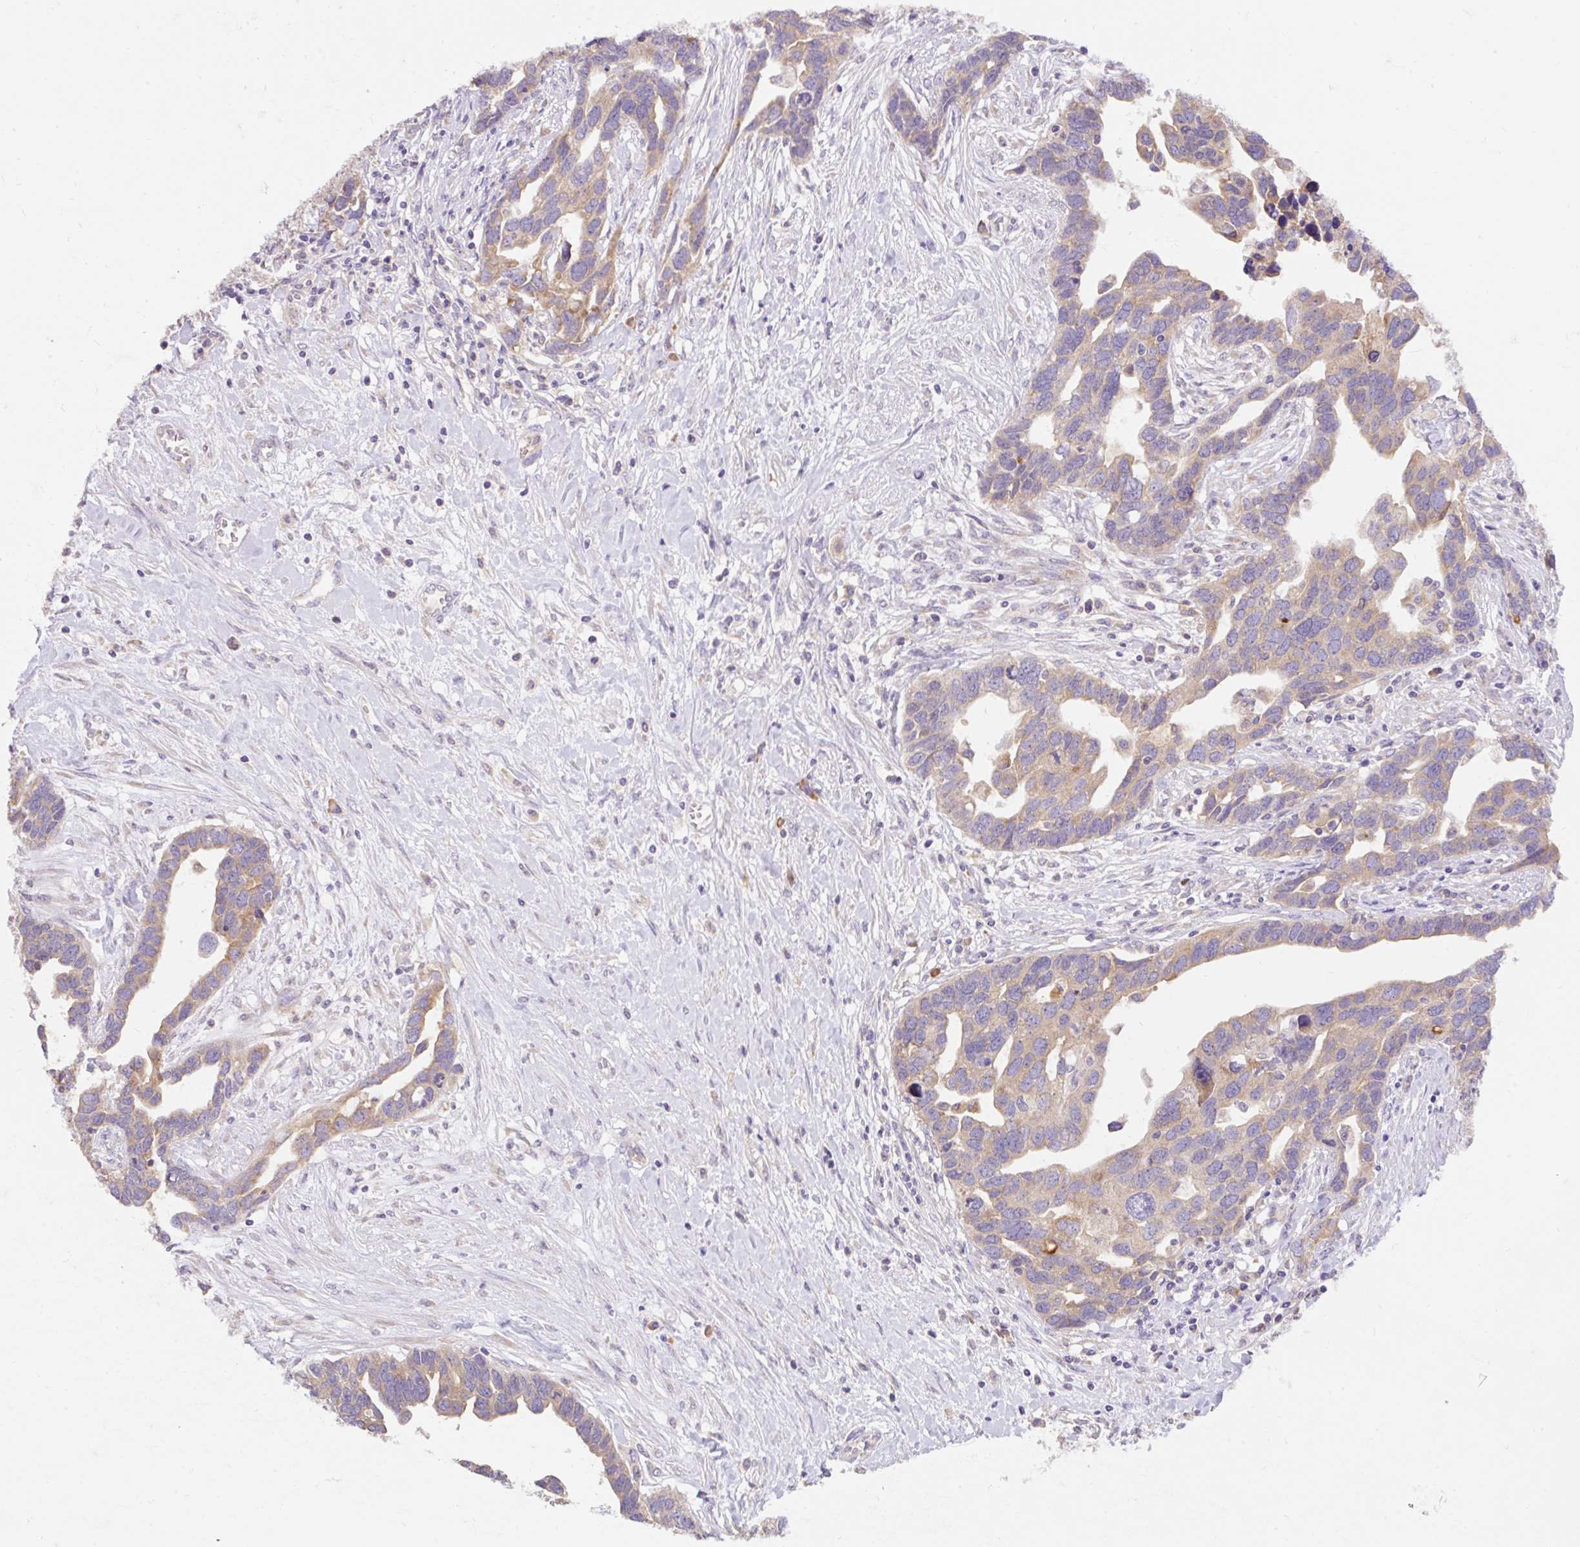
{"staining": {"intensity": "weak", "quantity": "25%-75%", "location": "cytoplasmic/membranous"}, "tissue": "ovarian cancer", "cell_type": "Tumor cells", "image_type": "cancer", "snomed": [{"axis": "morphology", "description": "Cystadenocarcinoma, serous, NOS"}, {"axis": "topography", "description": "Ovary"}], "caption": "Ovarian cancer (serous cystadenocarcinoma) was stained to show a protein in brown. There is low levels of weak cytoplasmic/membranous expression in approximately 25%-75% of tumor cells.", "gene": "SEC63", "patient": {"sex": "female", "age": 54}}